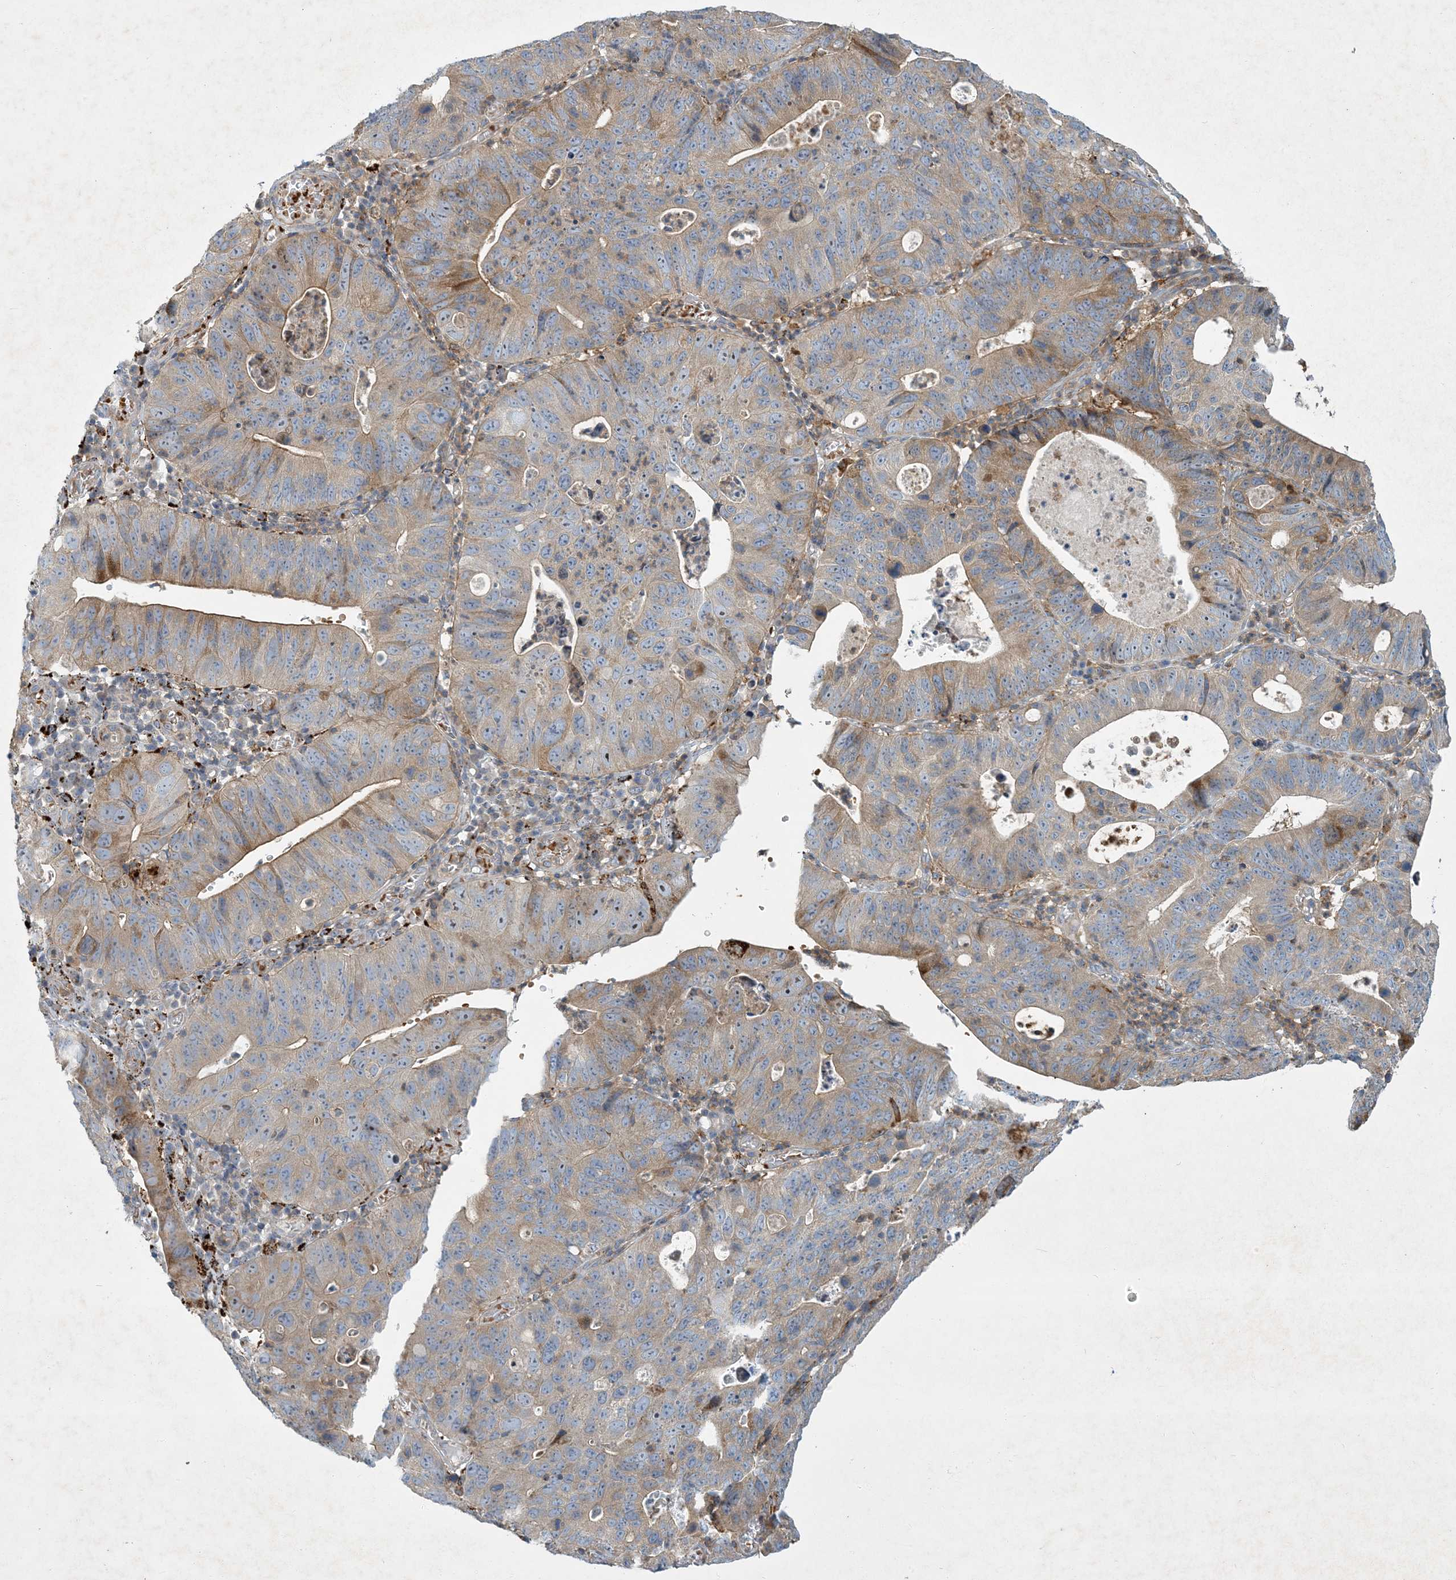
{"staining": {"intensity": "moderate", "quantity": "25%-75%", "location": "cytoplasmic/membranous"}, "tissue": "stomach cancer", "cell_type": "Tumor cells", "image_type": "cancer", "snomed": [{"axis": "morphology", "description": "Adenocarcinoma, NOS"}, {"axis": "topography", "description": "Stomach"}], "caption": "Tumor cells demonstrate moderate cytoplasmic/membranous expression in approximately 25%-75% of cells in stomach cancer.", "gene": "LTN1", "patient": {"sex": "male", "age": 59}}